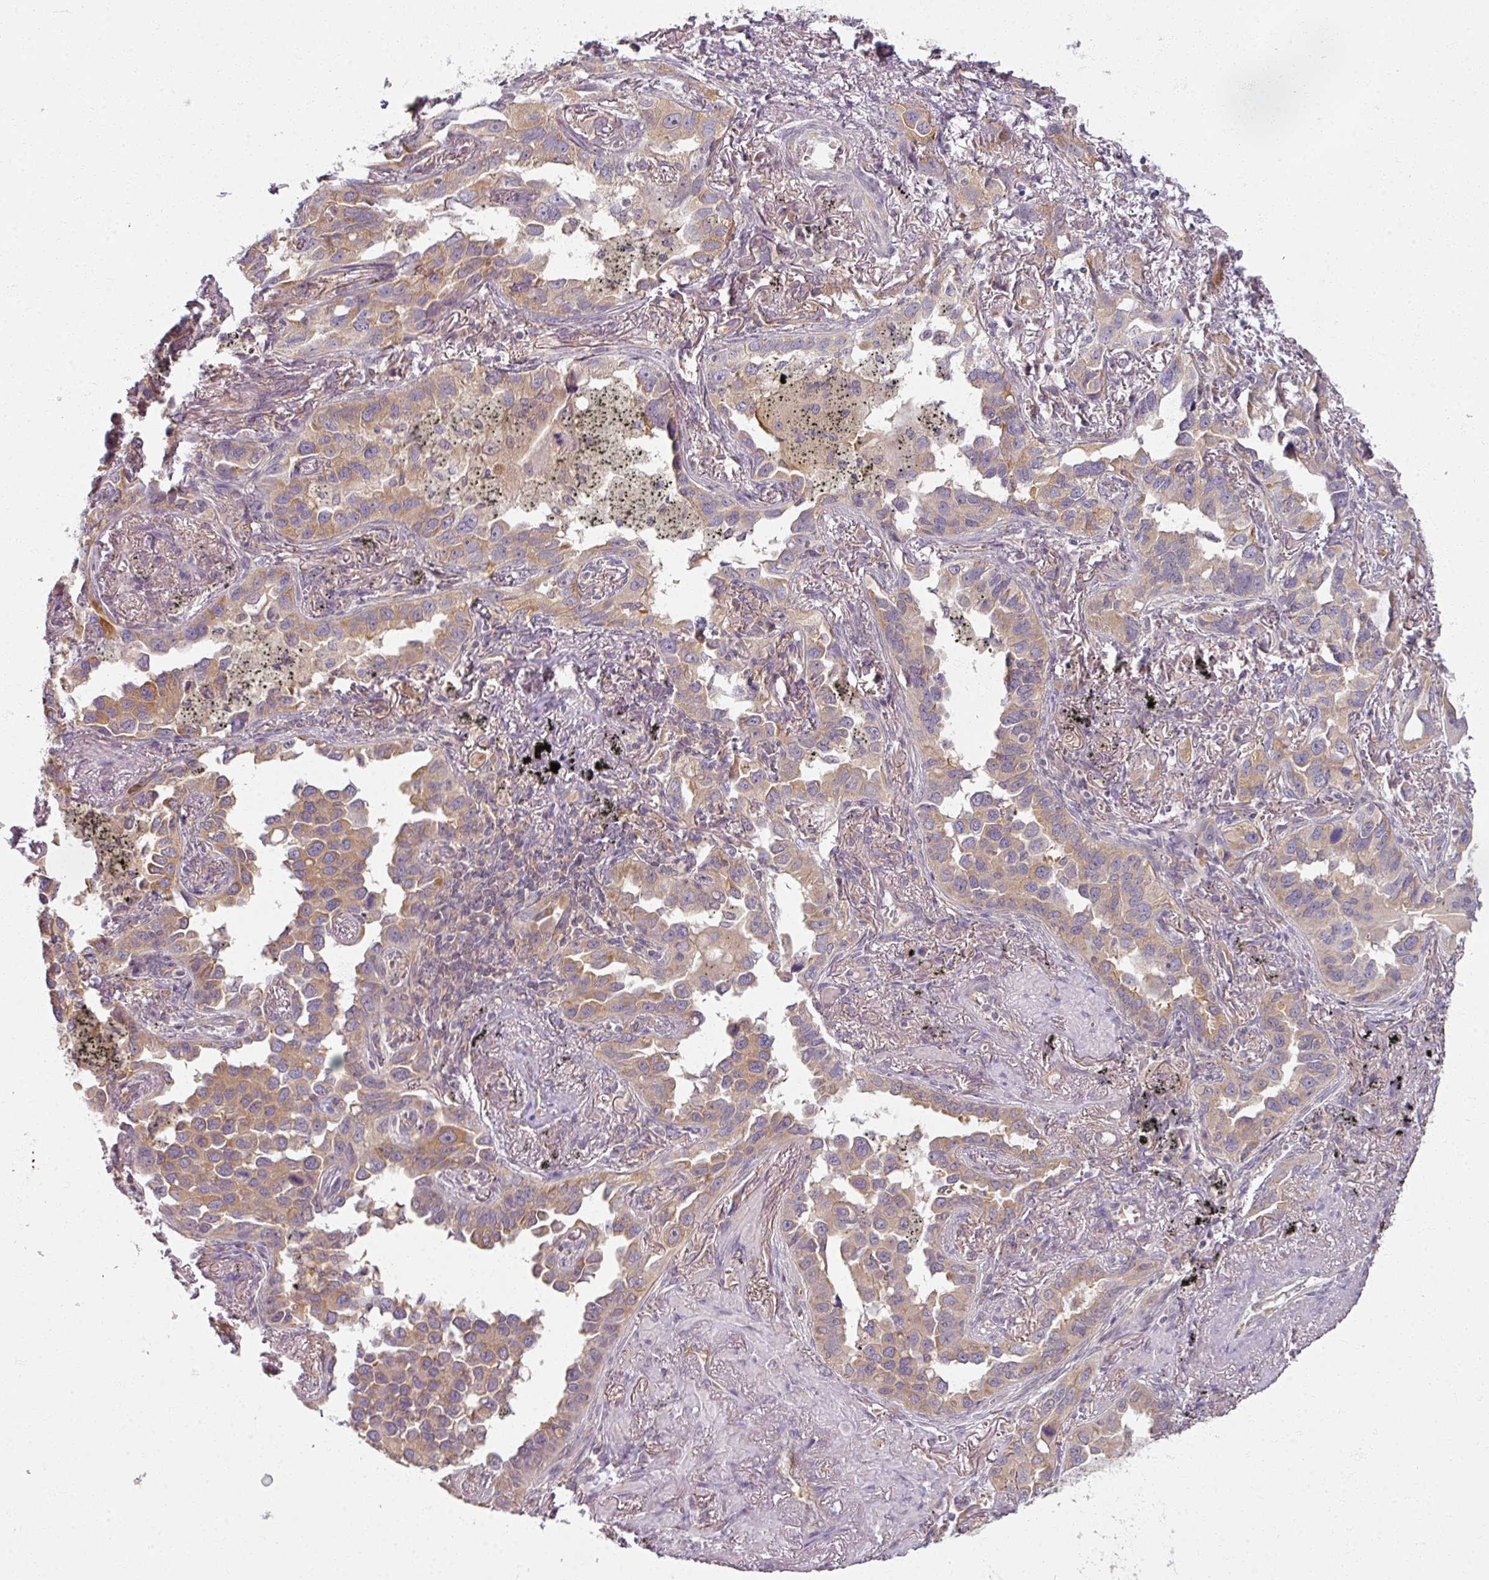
{"staining": {"intensity": "moderate", "quantity": ">75%", "location": "cytoplasmic/membranous"}, "tissue": "lung cancer", "cell_type": "Tumor cells", "image_type": "cancer", "snomed": [{"axis": "morphology", "description": "Adenocarcinoma, NOS"}, {"axis": "topography", "description": "Lung"}], "caption": "High-magnification brightfield microscopy of lung adenocarcinoma stained with DAB (3,3'-diaminobenzidine) (brown) and counterstained with hematoxylin (blue). tumor cells exhibit moderate cytoplasmic/membranous expression is identified in about>75% of cells.", "gene": "AGPAT4", "patient": {"sex": "male", "age": 67}}